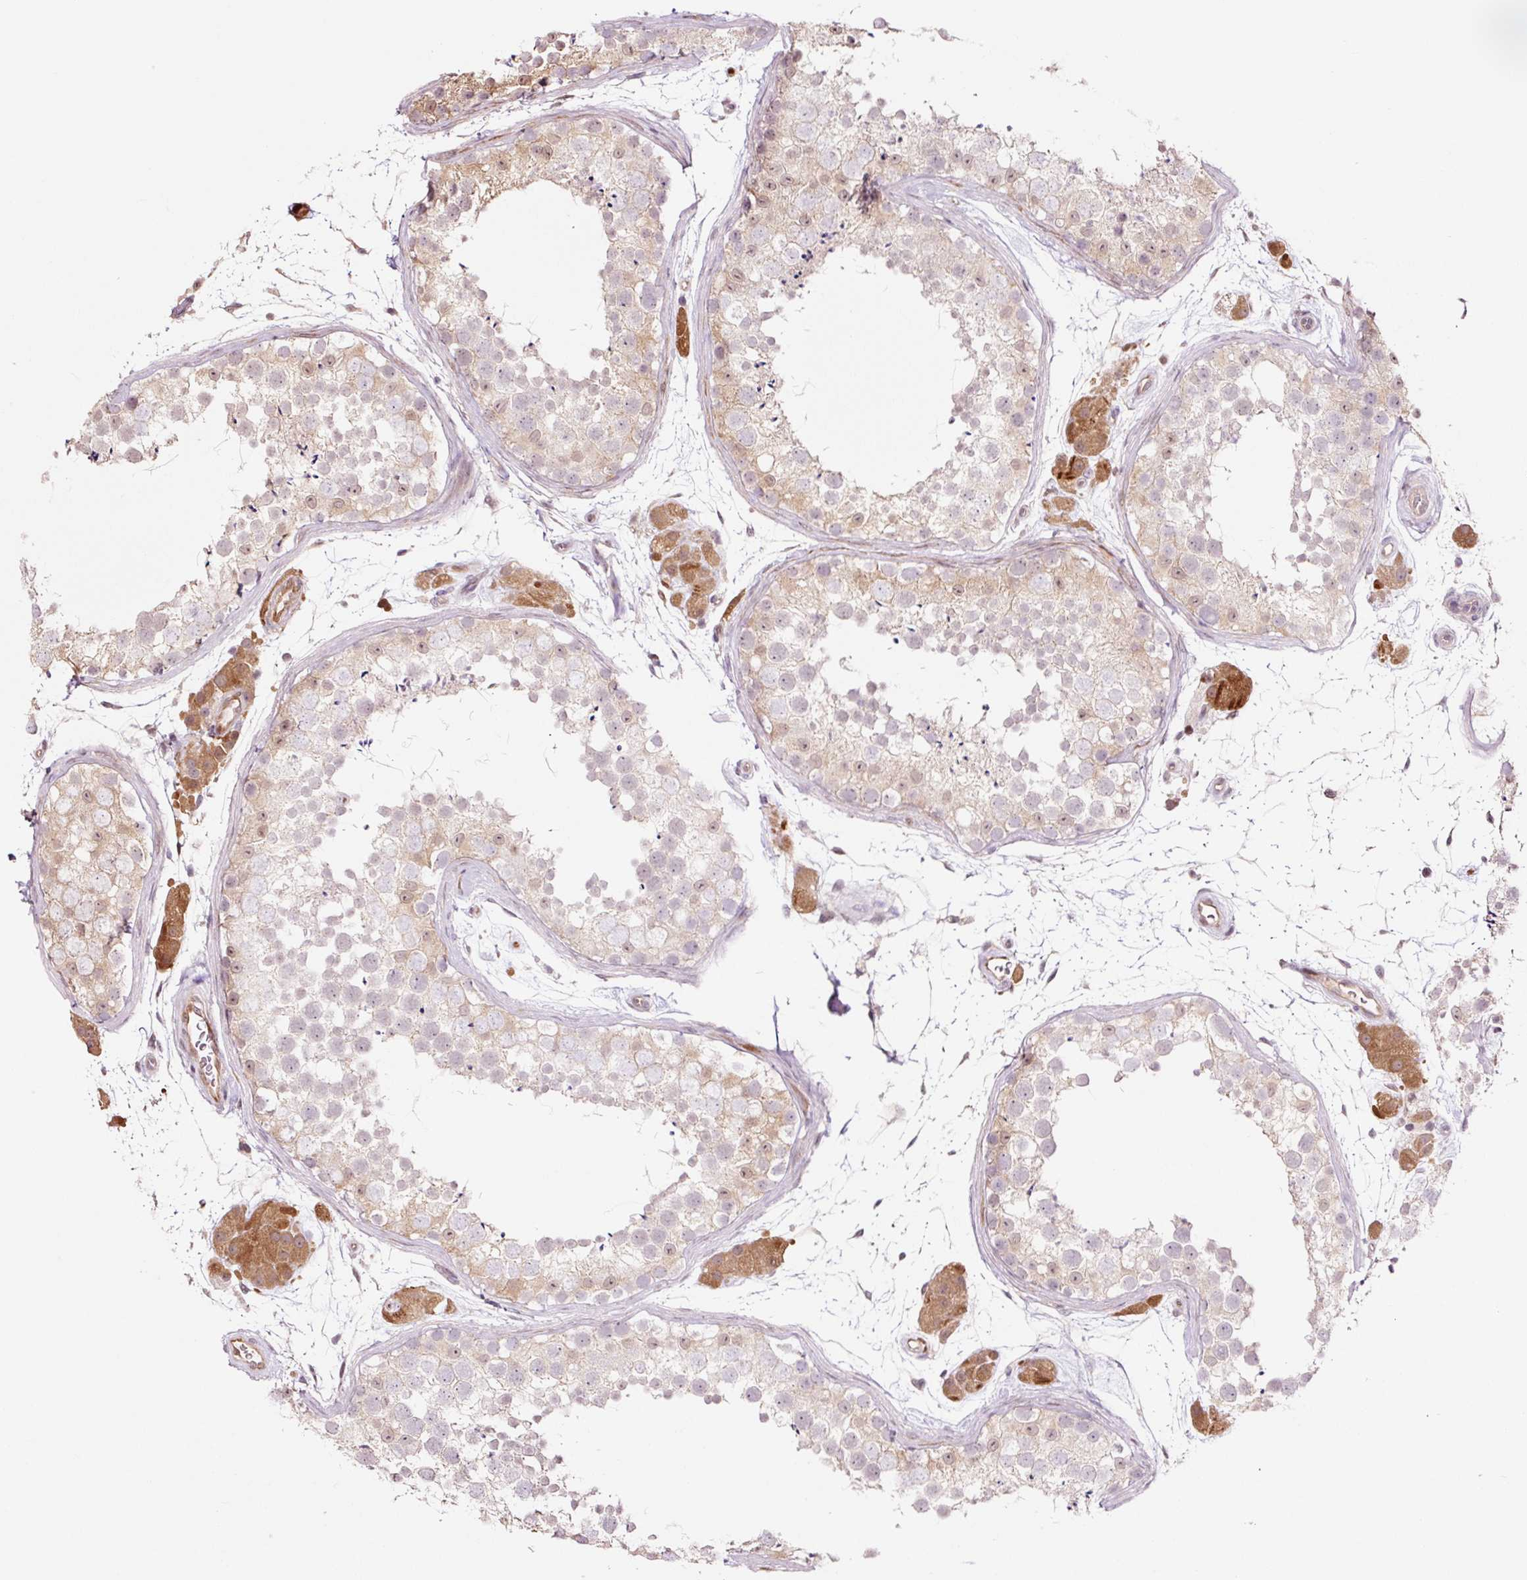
{"staining": {"intensity": "weak", "quantity": "<25%", "location": "cytoplasmic/membranous,nuclear"}, "tissue": "testis", "cell_type": "Cells in seminiferous ducts", "image_type": "normal", "snomed": [{"axis": "morphology", "description": "Normal tissue, NOS"}, {"axis": "topography", "description": "Testis"}], "caption": "Immunohistochemistry micrograph of normal human testis stained for a protein (brown), which exhibits no staining in cells in seminiferous ducts.", "gene": "FBXL14", "patient": {"sex": "male", "age": 41}}